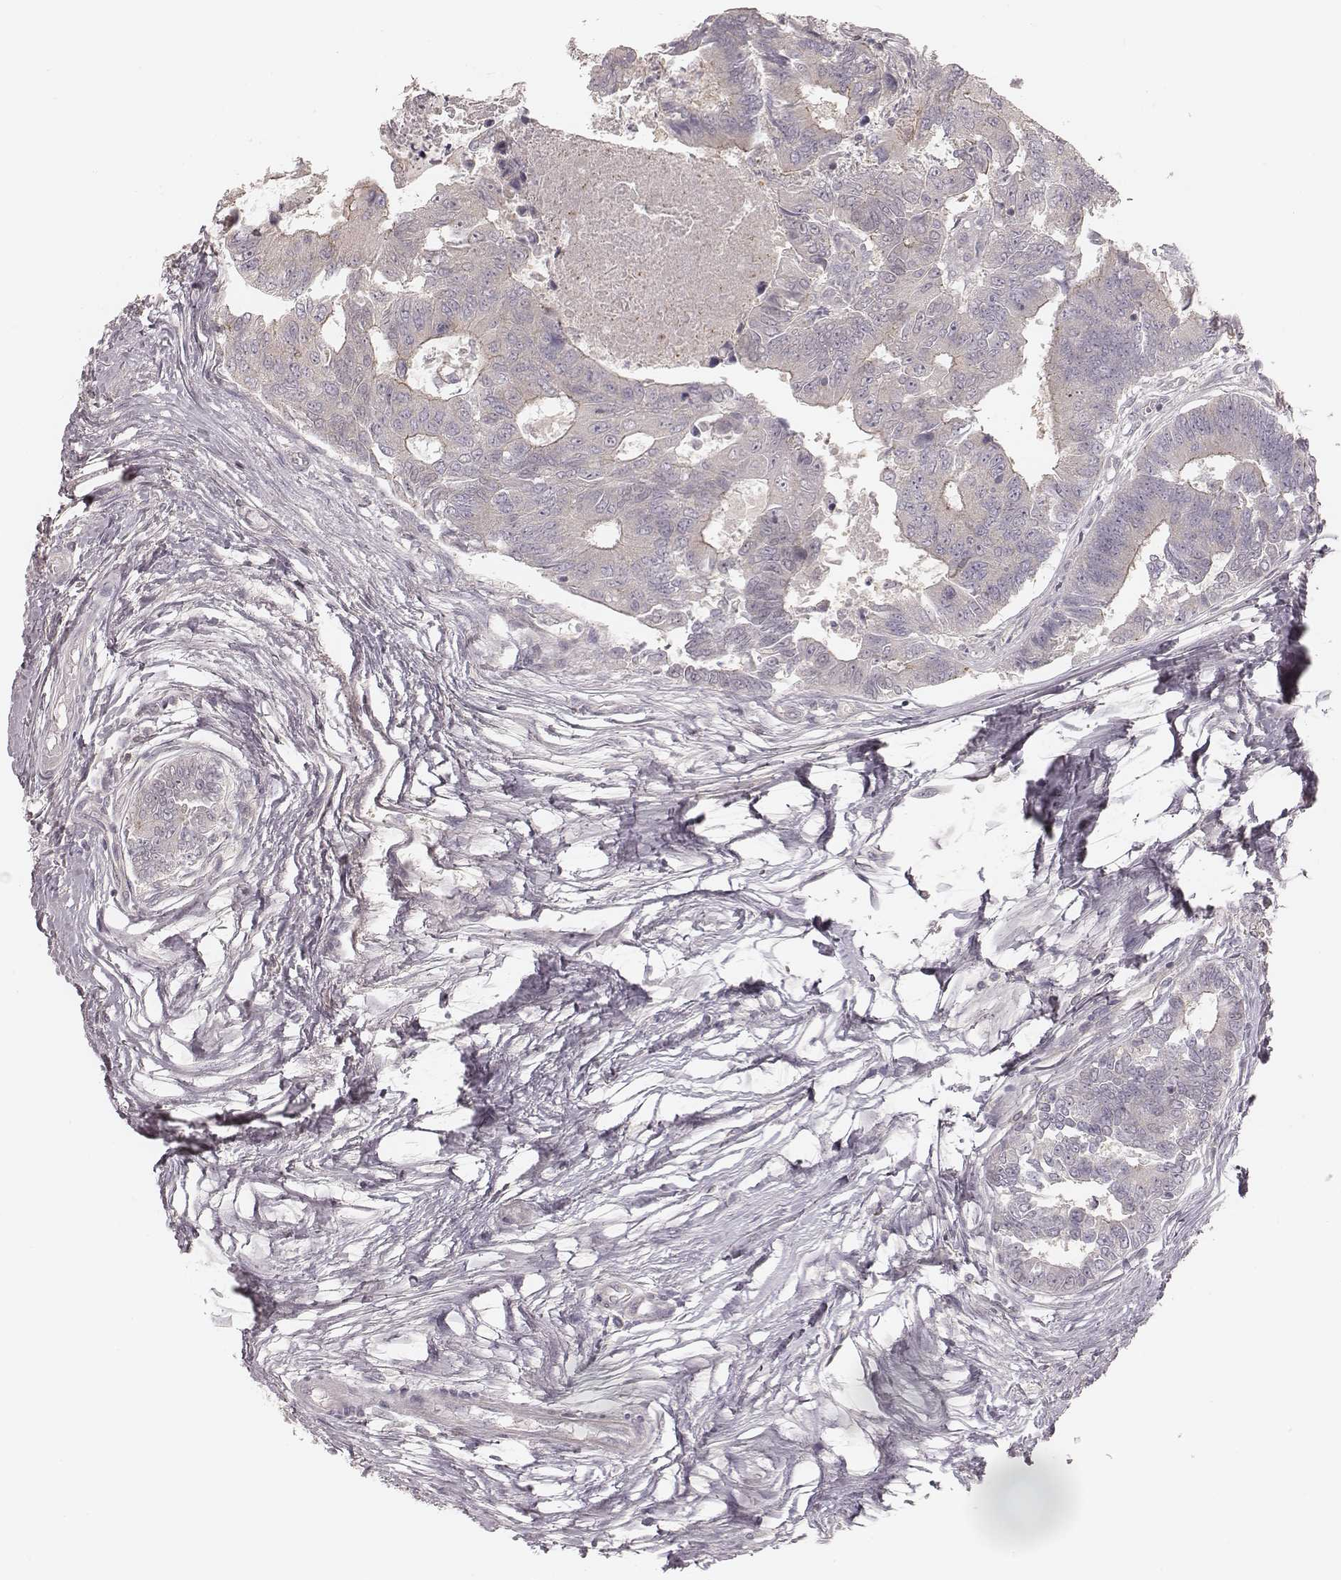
{"staining": {"intensity": "negative", "quantity": "none", "location": "none"}, "tissue": "colorectal cancer", "cell_type": "Tumor cells", "image_type": "cancer", "snomed": [{"axis": "morphology", "description": "Adenocarcinoma, NOS"}, {"axis": "topography", "description": "Colon"}], "caption": "Colorectal cancer stained for a protein using IHC demonstrates no staining tumor cells.", "gene": "TDRD5", "patient": {"sex": "female", "age": 67}}